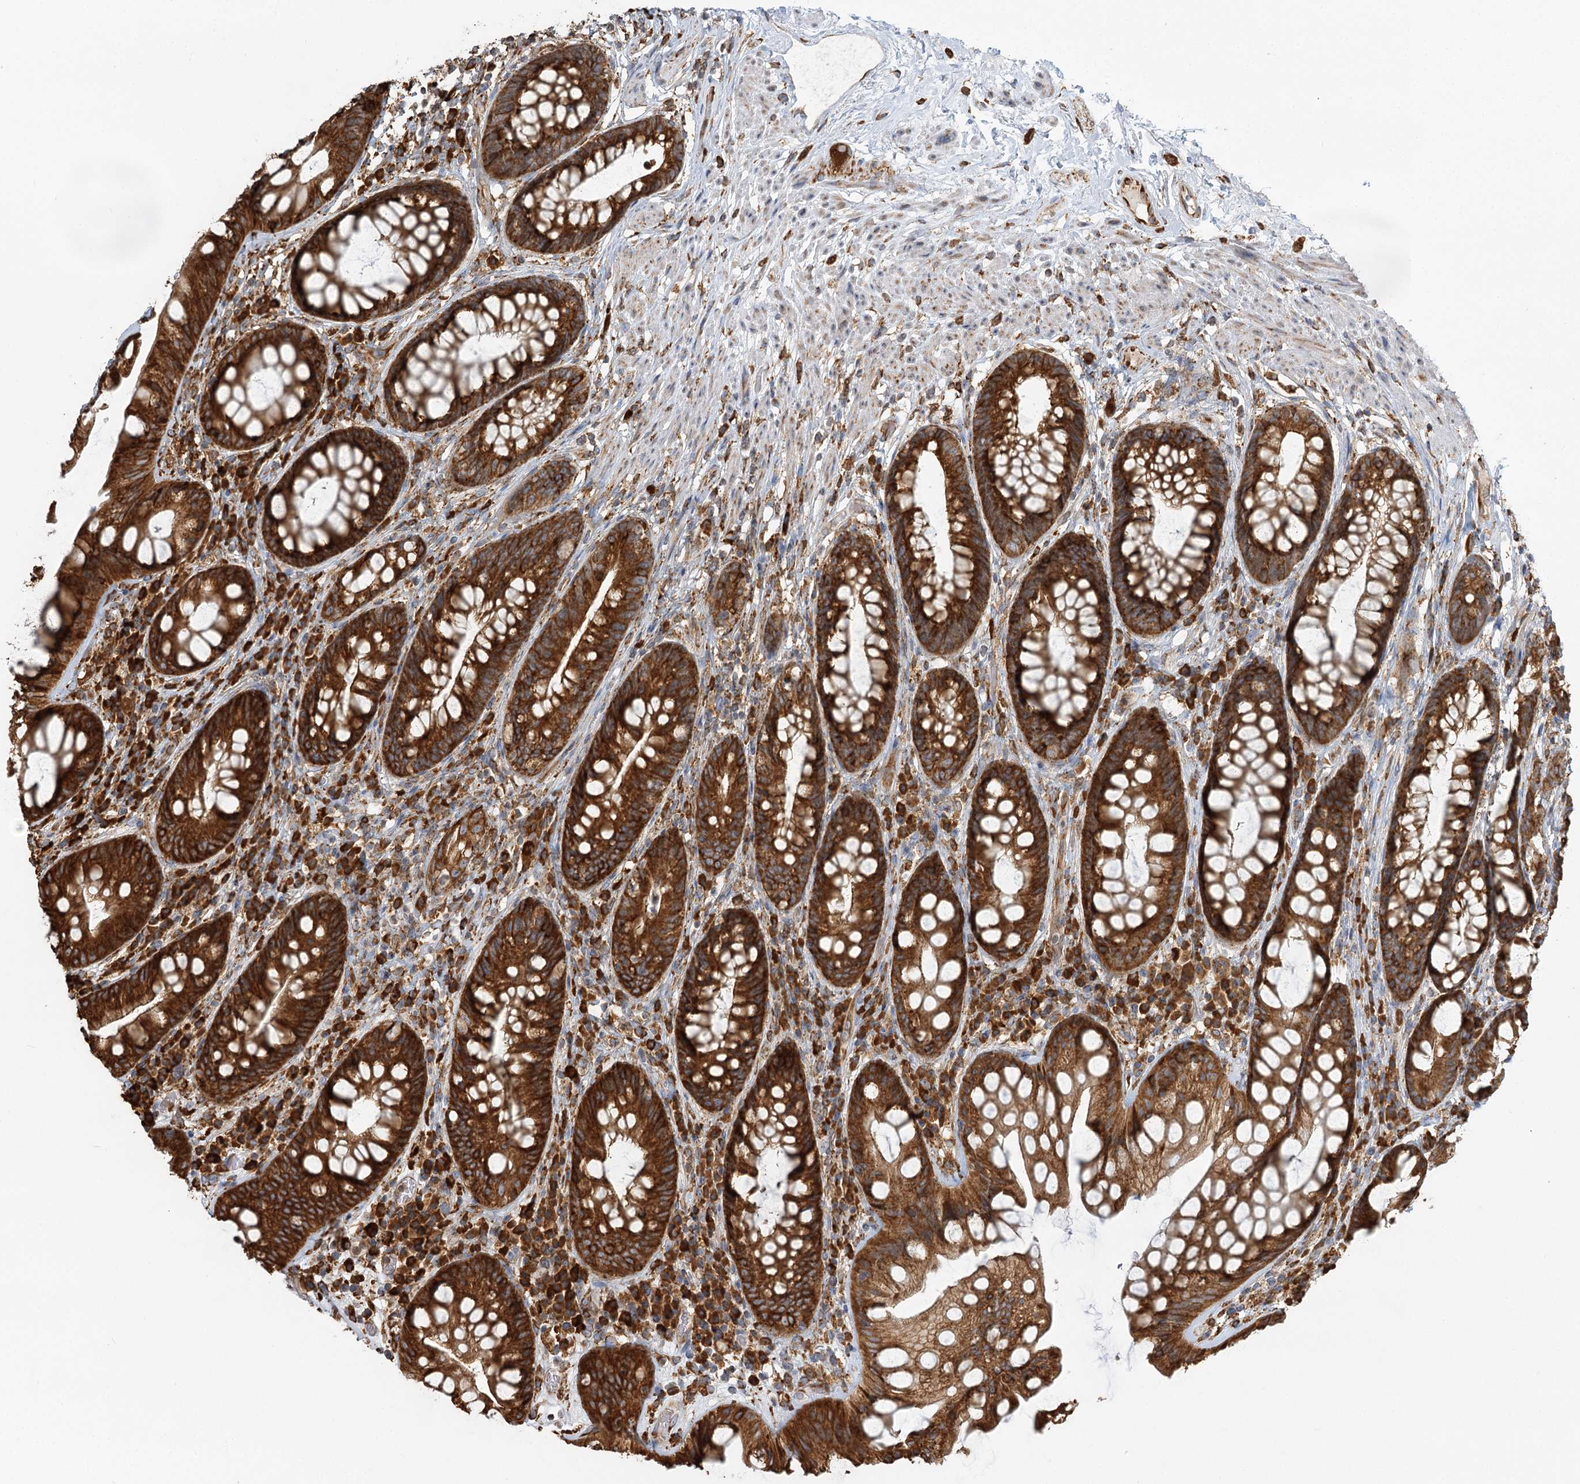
{"staining": {"intensity": "strong", "quantity": ">75%", "location": "cytoplasmic/membranous"}, "tissue": "rectum", "cell_type": "Glandular cells", "image_type": "normal", "snomed": [{"axis": "morphology", "description": "Normal tissue, NOS"}, {"axis": "topography", "description": "Rectum"}], "caption": "Immunohistochemistry (IHC) staining of unremarkable rectum, which displays high levels of strong cytoplasmic/membranous expression in about >75% of glandular cells indicating strong cytoplasmic/membranous protein expression. The staining was performed using DAB (brown) for protein detection and nuclei were counterstained in hematoxylin (blue).", "gene": "TAS1R1", "patient": {"sex": "male", "age": 74}}